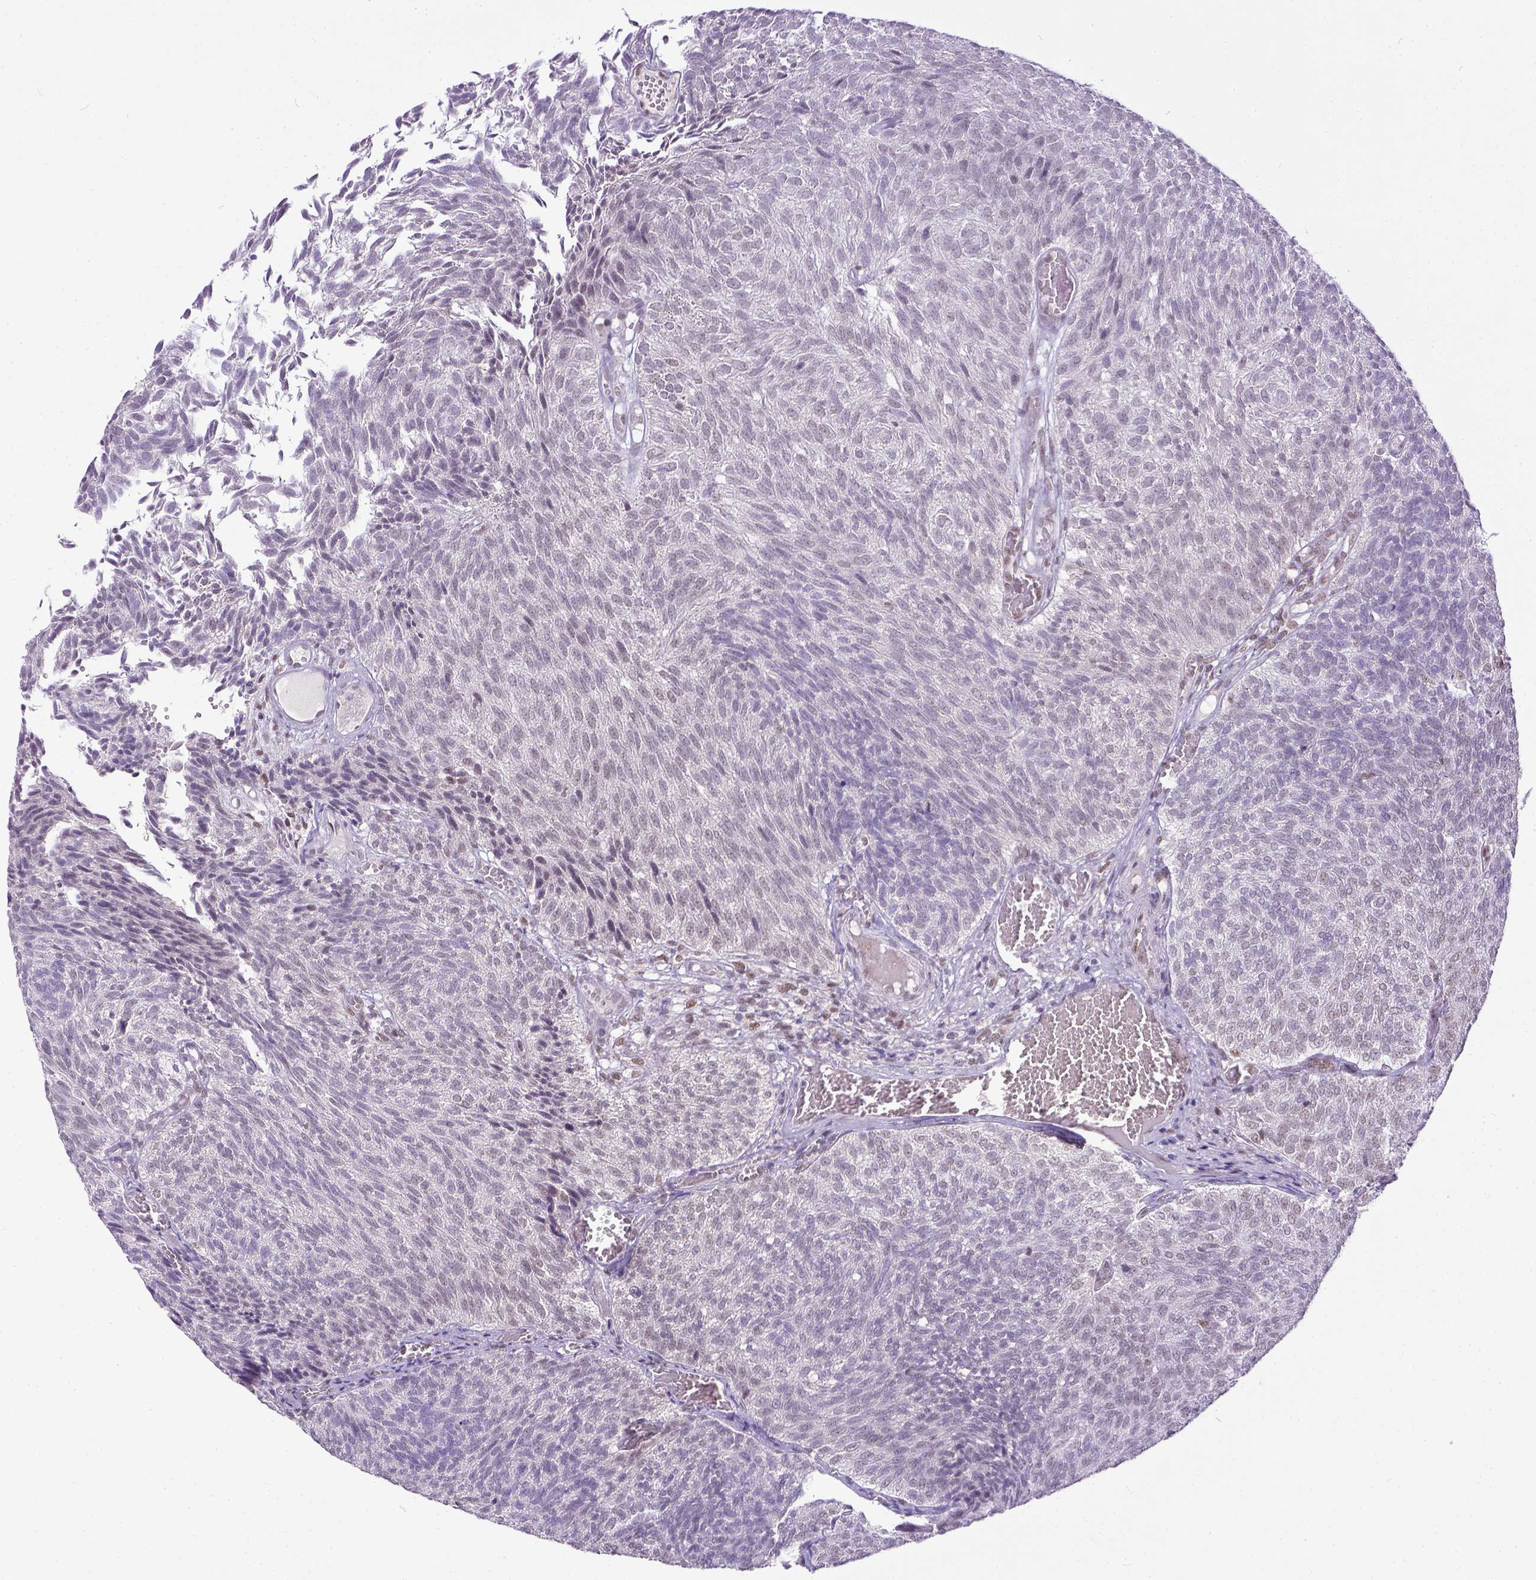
{"staining": {"intensity": "negative", "quantity": "none", "location": "none"}, "tissue": "urothelial cancer", "cell_type": "Tumor cells", "image_type": "cancer", "snomed": [{"axis": "morphology", "description": "Urothelial carcinoma, Low grade"}, {"axis": "topography", "description": "Urinary bladder"}], "caption": "This is a histopathology image of IHC staining of low-grade urothelial carcinoma, which shows no staining in tumor cells.", "gene": "ERCC1", "patient": {"sex": "male", "age": 77}}